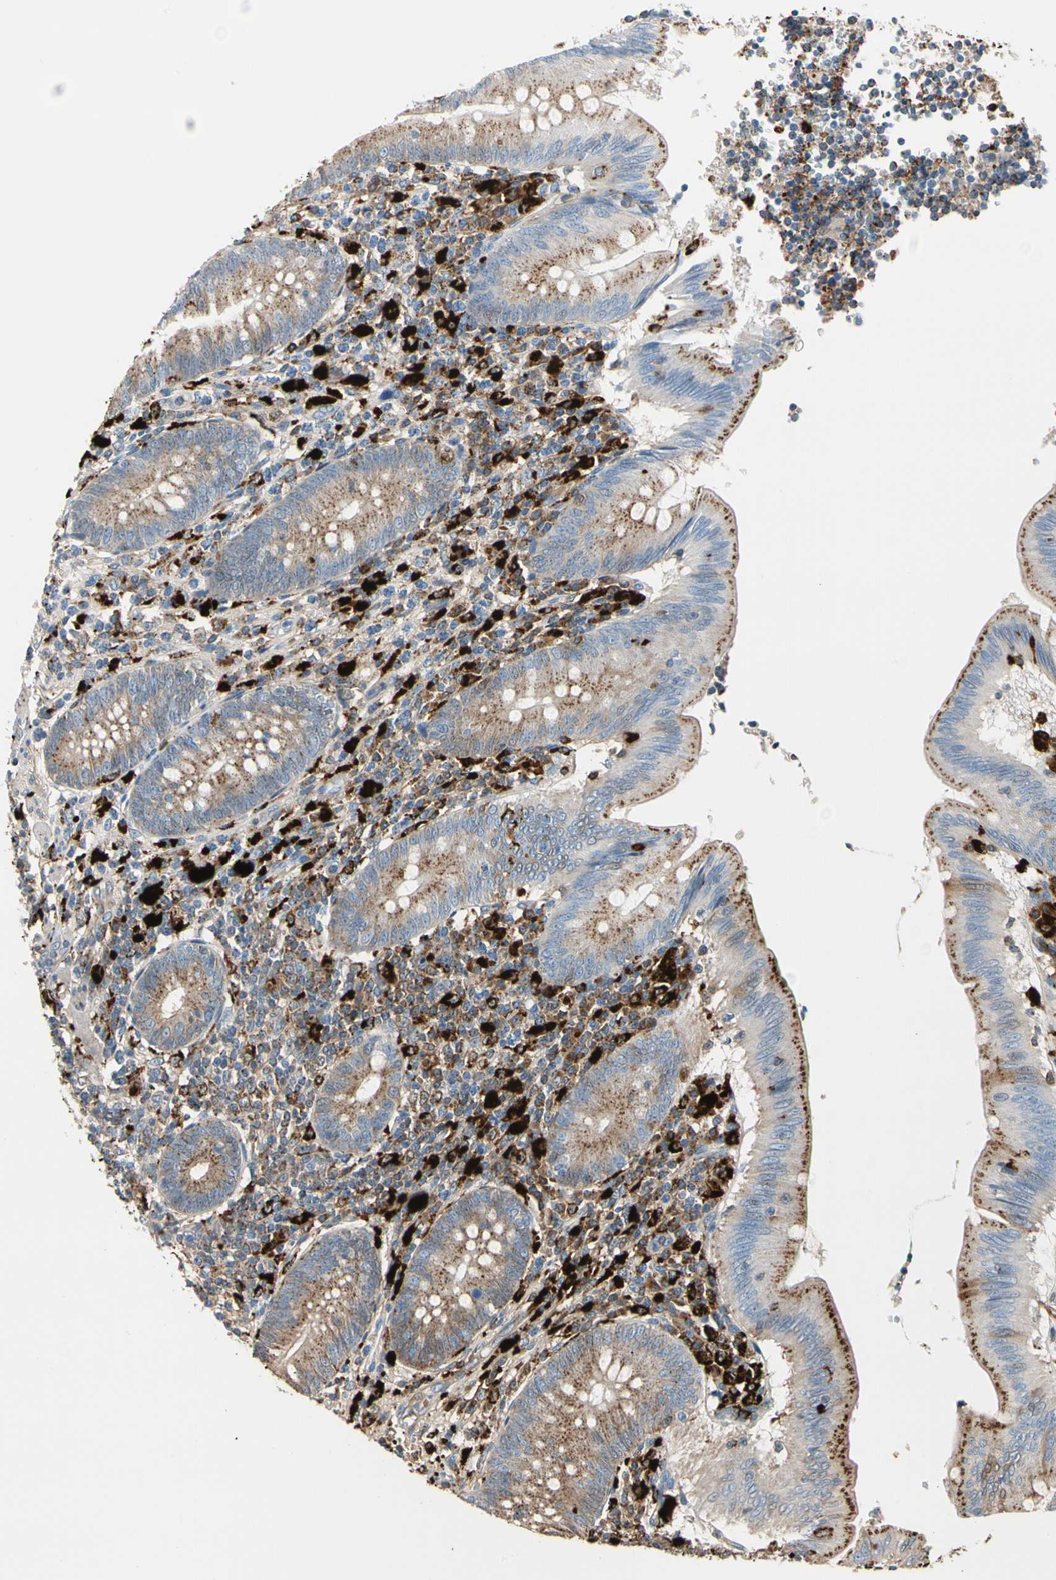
{"staining": {"intensity": "moderate", "quantity": "25%-75%", "location": "cytoplasmic/membranous"}, "tissue": "appendix", "cell_type": "Glandular cells", "image_type": "normal", "snomed": [{"axis": "morphology", "description": "Normal tissue, NOS"}, {"axis": "morphology", "description": "Inflammation, NOS"}, {"axis": "topography", "description": "Appendix"}], "caption": "Moderate cytoplasmic/membranous expression for a protein is appreciated in approximately 25%-75% of glandular cells of benign appendix using IHC.", "gene": "GM2A", "patient": {"sex": "male", "age": 46}}